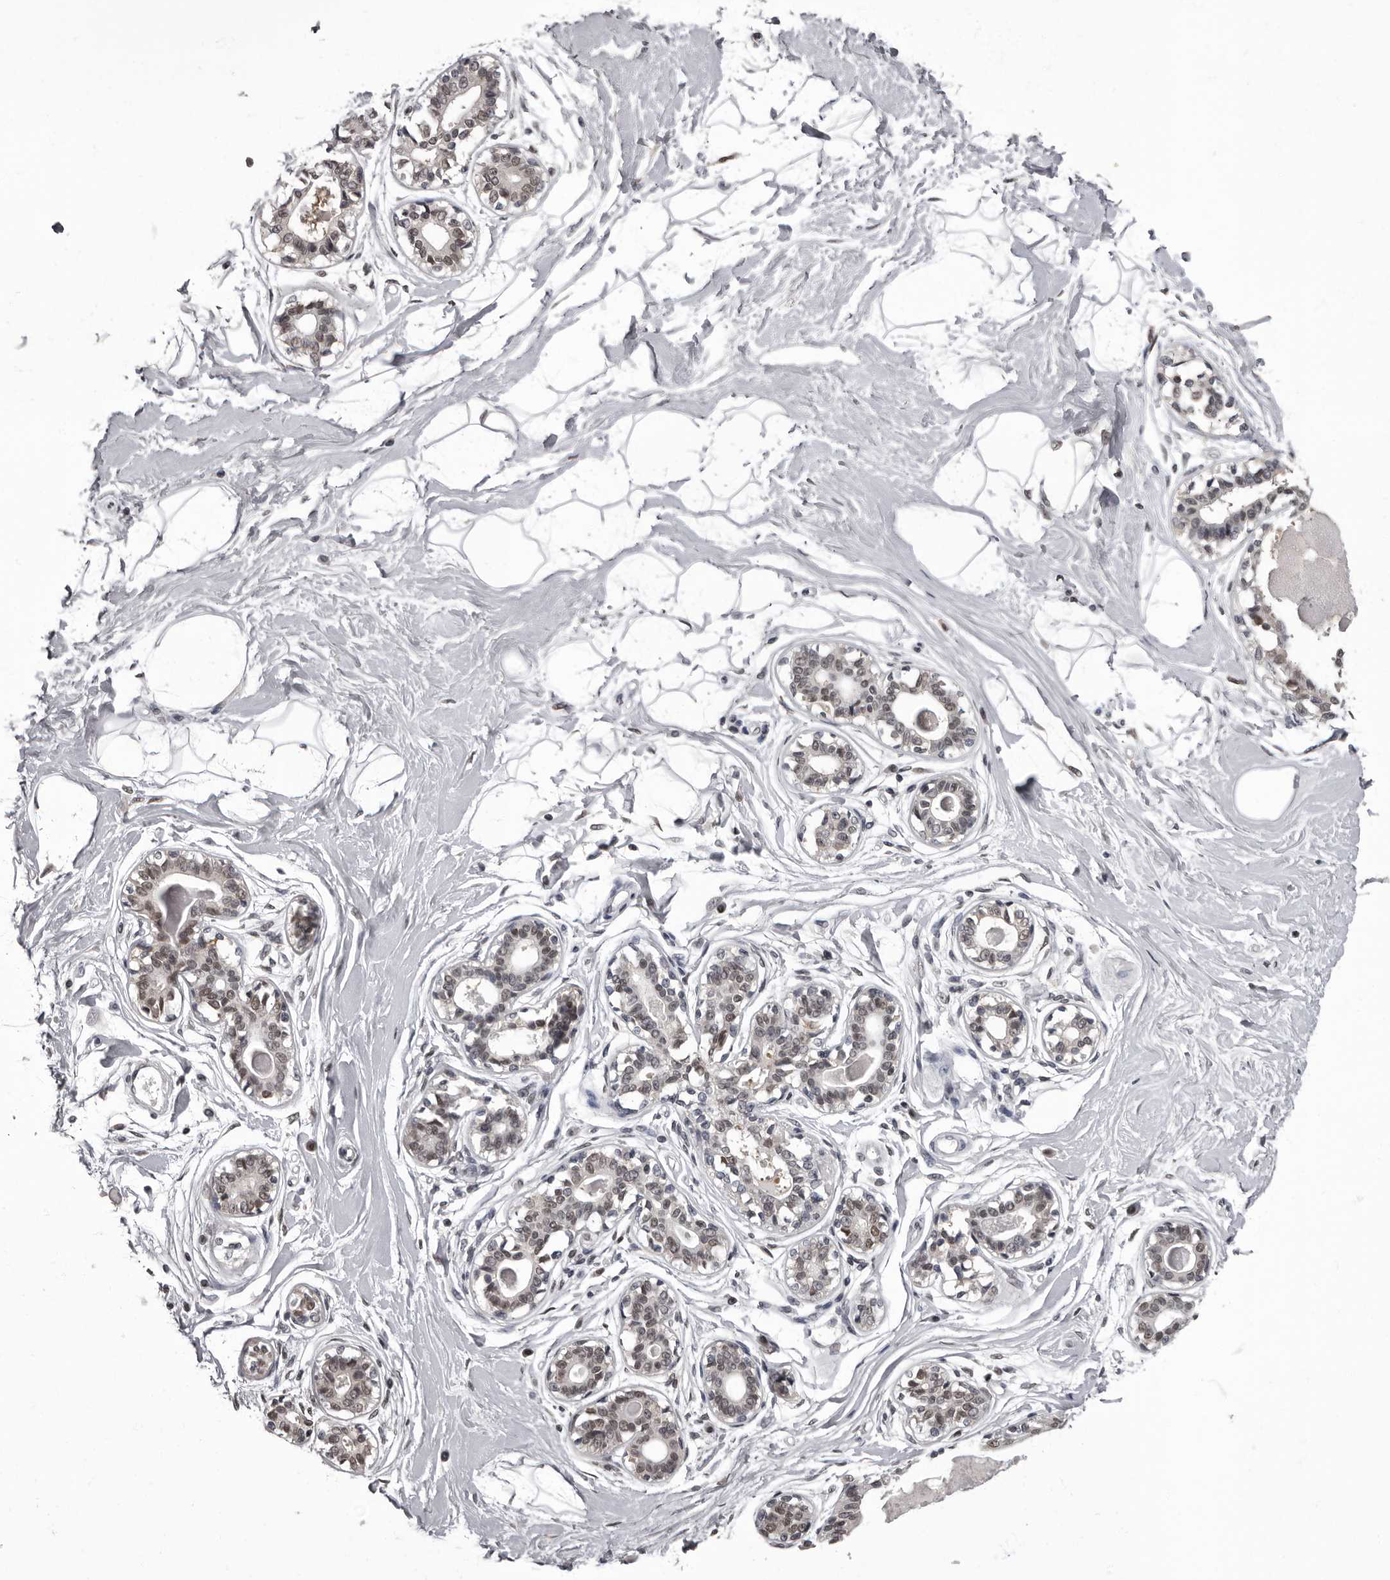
{"staining": {"intensity": "negative", "quantity": "none", "location": "none"}, "tissue": "breast", "cell_type": "Adipocytes", "image_type": "normal", "snomed": [{"axis": "morphology", "description": "Normal tissue, NOS"}, {"axis": "topography", "description": "Breast"}], "caption": "This image is of benign breast stained with immunohistochemistry to label a protein in brown with the nuclei are counter-stained blue. There is no expression in adipocytes.", "gene": "C1orf50", "patient": {"sex": "female", "age": 45}}